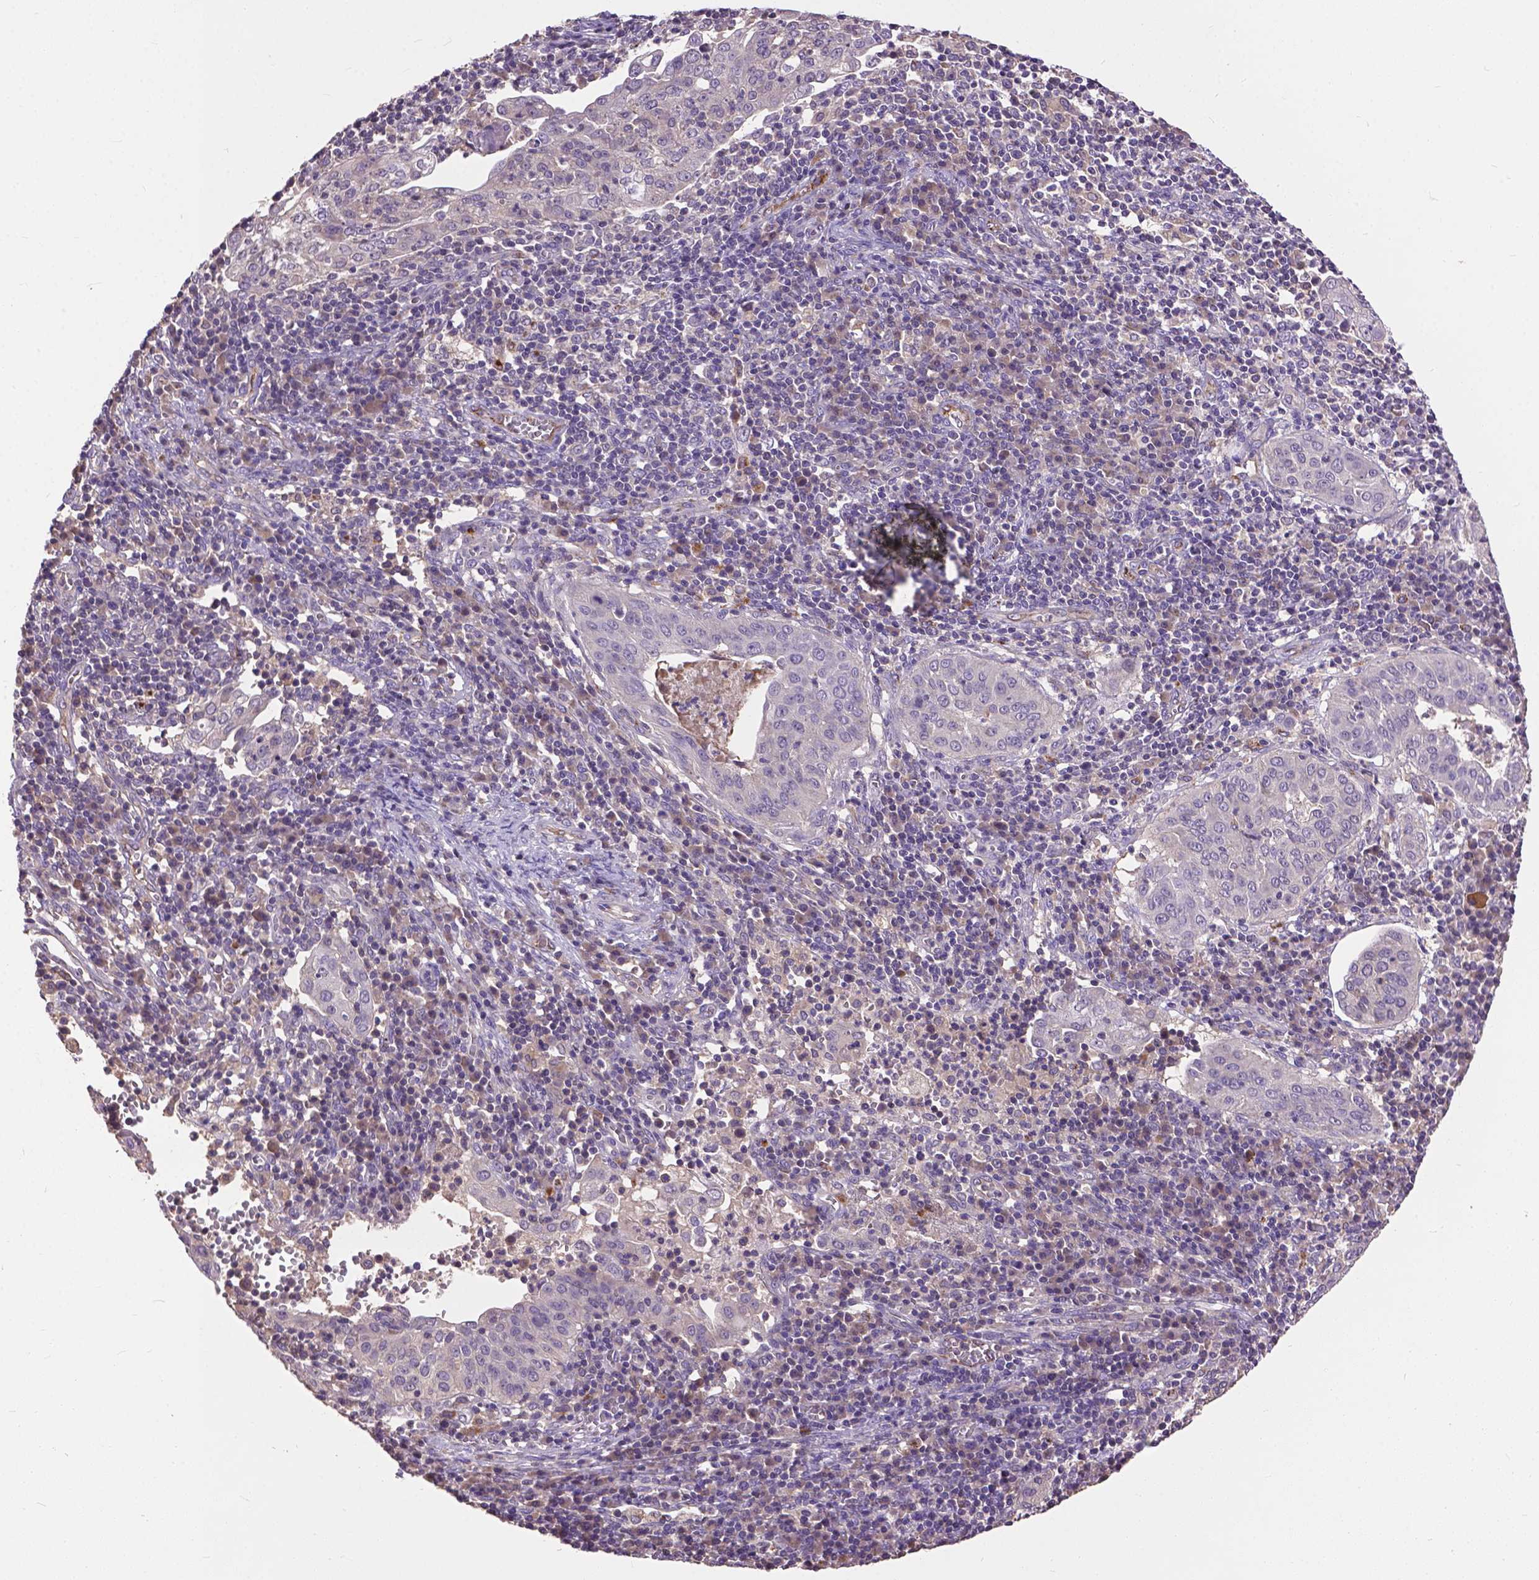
{"staining": {"intensity": "negative", "quantity": "none", "location": "none"}, "tissue": "cervical cancer", "cell_type": "Tumor cells", "image_type": "cancer", "snomed": [{"axis": "morphology", "description": "Squamous cell carcinoma, NOS"}, {"axis": "topography", "description": "Cervix"}], "caption": "DAB (3,3'-diaminobenzidine) immunohistochemical staining of human squamous cell carcinoma (cervical) exhibits no significant staining in tumor cells.", "gene": "ZNF337", "patient": {"sex": "female", "age": 39}}